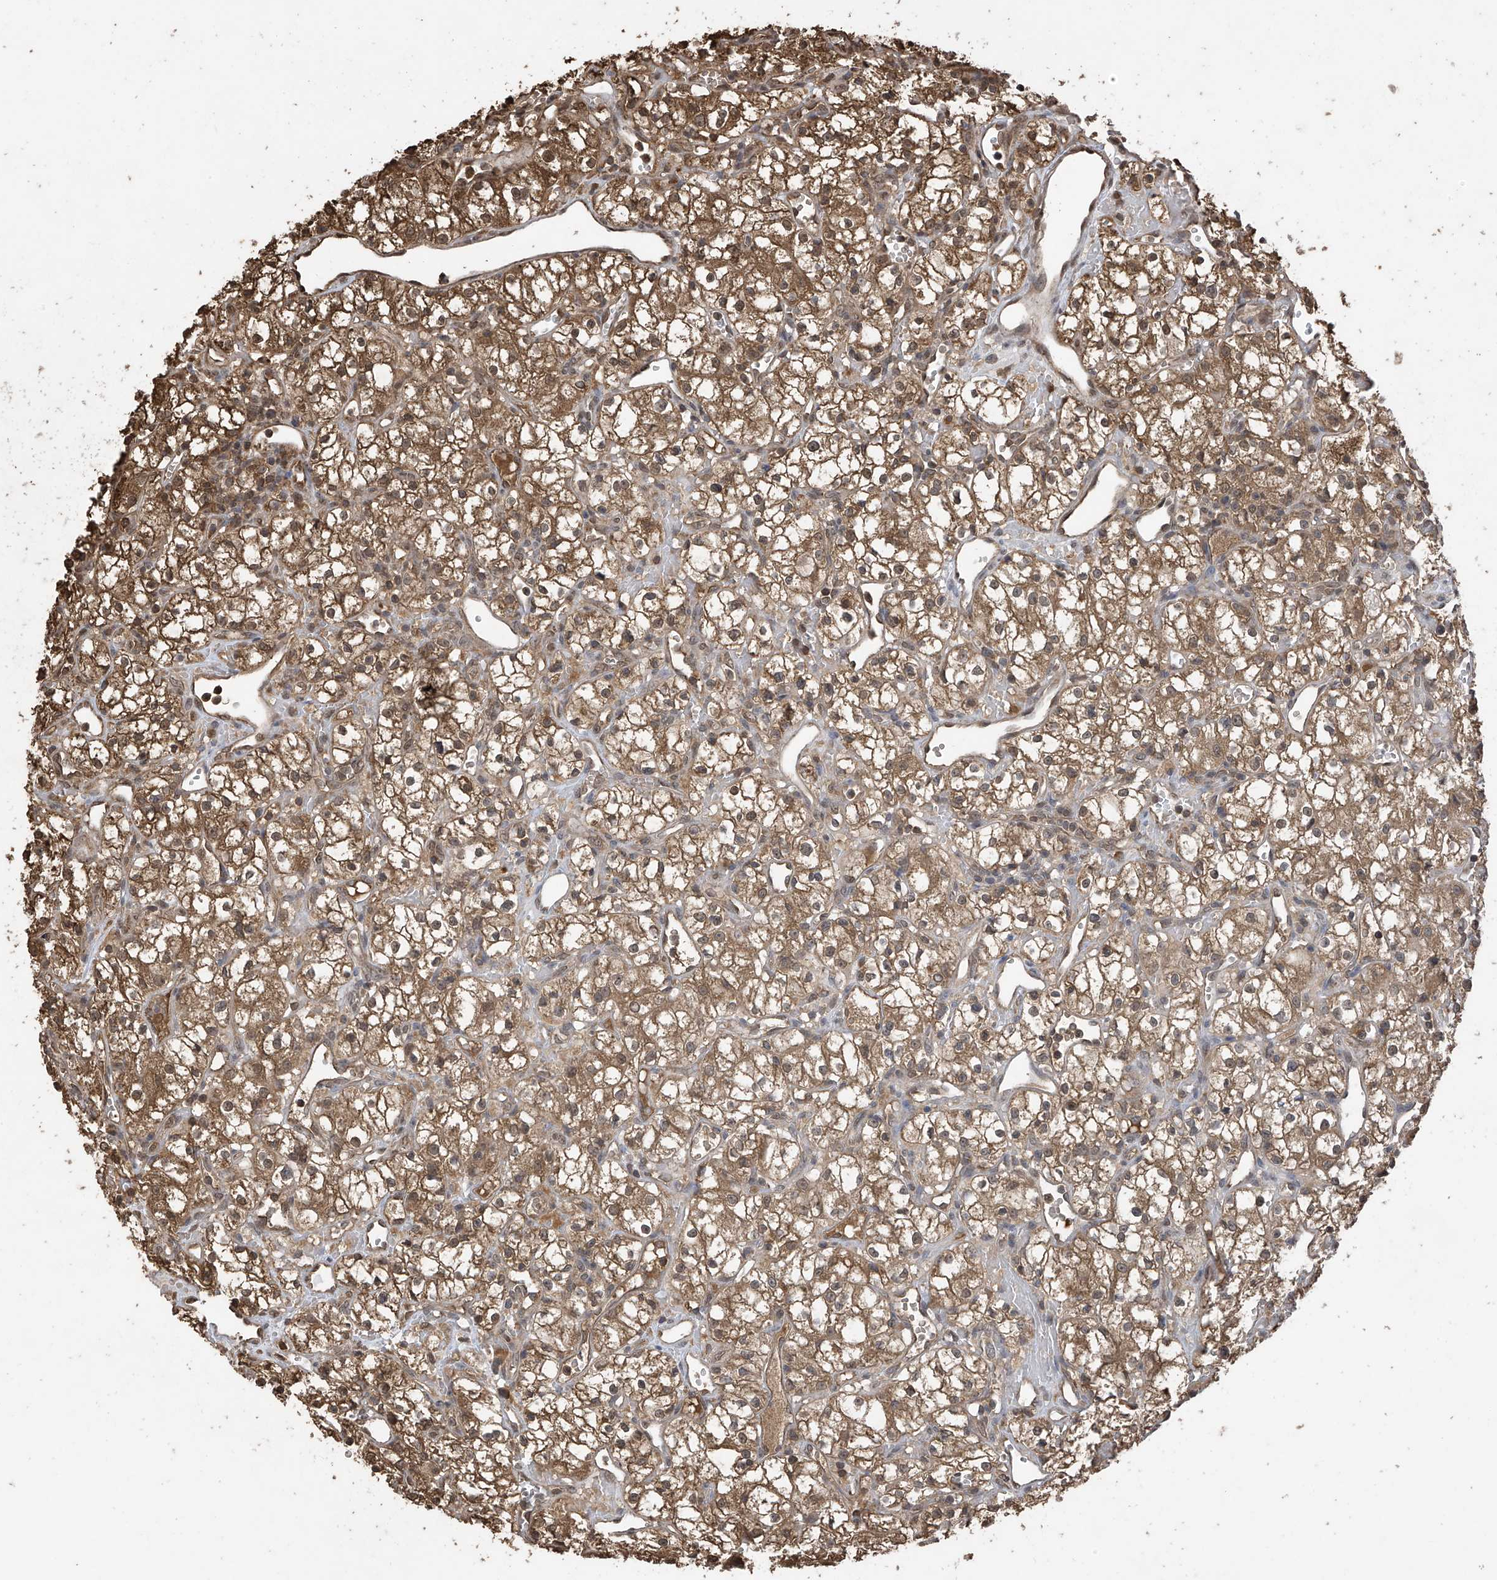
{"staining": {"intensity": "moderate", "quantity": ">75%", "location": "cytoplasmic/membranous"}, "tissue": "renal cancer", "cell_type": "Tumor cells", "image_type": "cancer", "snomed": [{"axis": "morphology", "description": "Adenocarcinoma, NOS"}, {"axis": "topography", "description": "Kidney"}], "caption": "Immunohistochemical staining of renal cancer (adenocarcinoma) shows medium levels of moderate cytoplasmic/membranous expression in approximately >75% of tumor cells.", "gene": "PNPT1", "patient": {"sex": "male", "age": 59}}